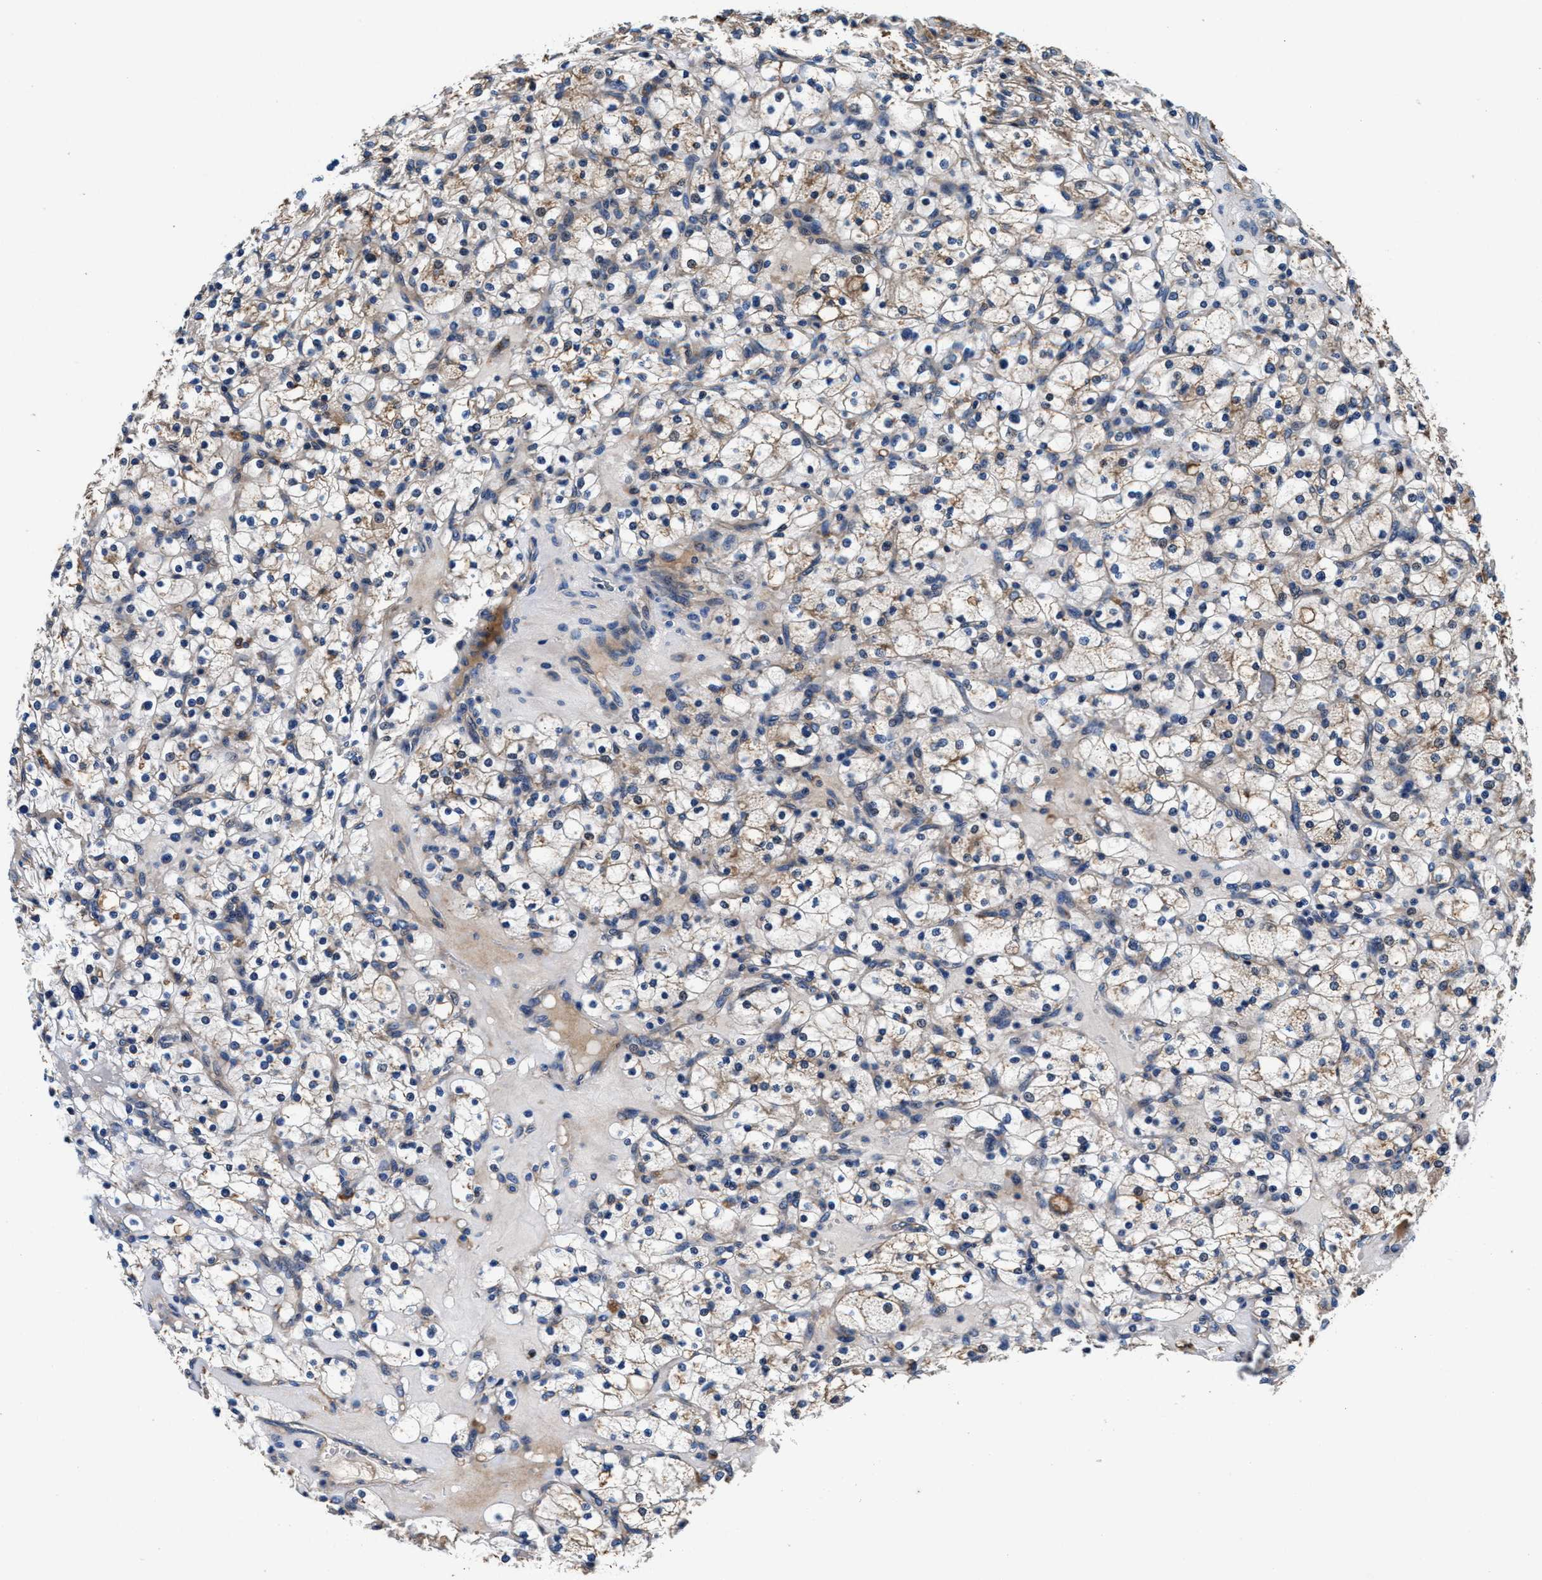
{"staining": {"intensity": "weak", "quantity": "25%-75%", "location": "cytoplasmic/membranous"}, "tissue": "renal cancer", "cell_type": "Tumor cells", "image_type": "cancer", "snomed": [{"axis": "morphology", "description": "Adenocarcinoma, NOS"}, {"axis": "topography", "description": "Kidney"}], "caption": "A high-resolution image shows immunohistochemistry (IHC) staining of adenocarcinoma (renal), which exhibits weak cytoplasmic/membranous staining in approximately 25%-75% of tumor cells.", "gene": "PPP1R9B", "patient": {"sex": "female", "age": 83}}